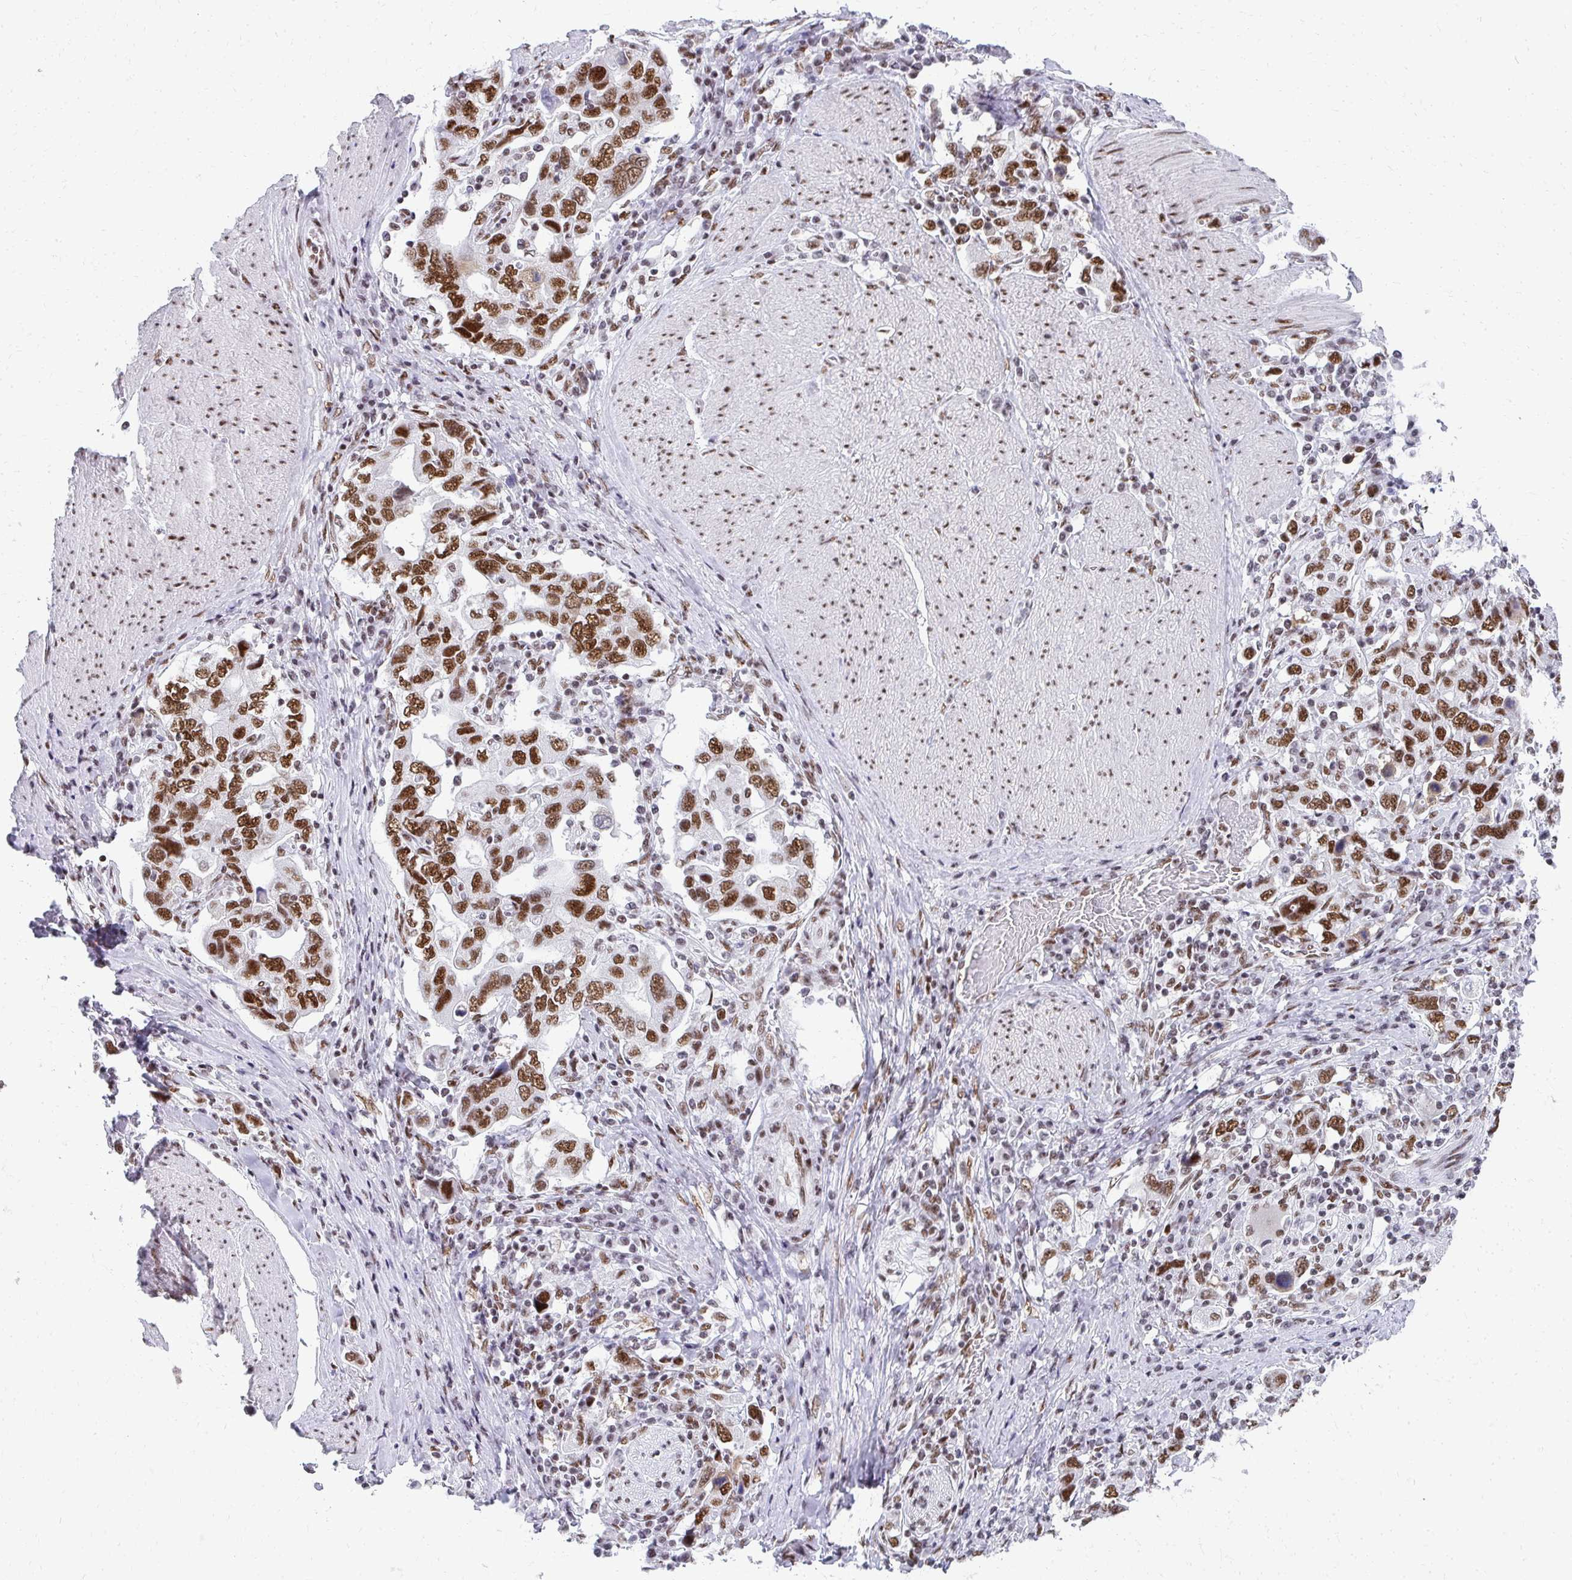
{"staining": {"intensity": "strong", "quantity": ">75%", "location": "nuclear"}, "tissue": "stomach cancer", "cell_type": "Tumor cells", "image_type": "cancer", "snomed": [{"axis": "morphology", "description": "Adenocarcinoma, NOS"}, {"axis": "topography", "description": "Stomach, upper"}, {"axis": "topography", "description": "Stomach"}], "caption": "Stomach cancer (adenocarcinoma) tissue reveals strong nuclear positivity in about >75% of tumor cells, visualized by immunohistochemistry.", "gene": "CREBBP", "patient": {"sex": "male", "age": 62}}